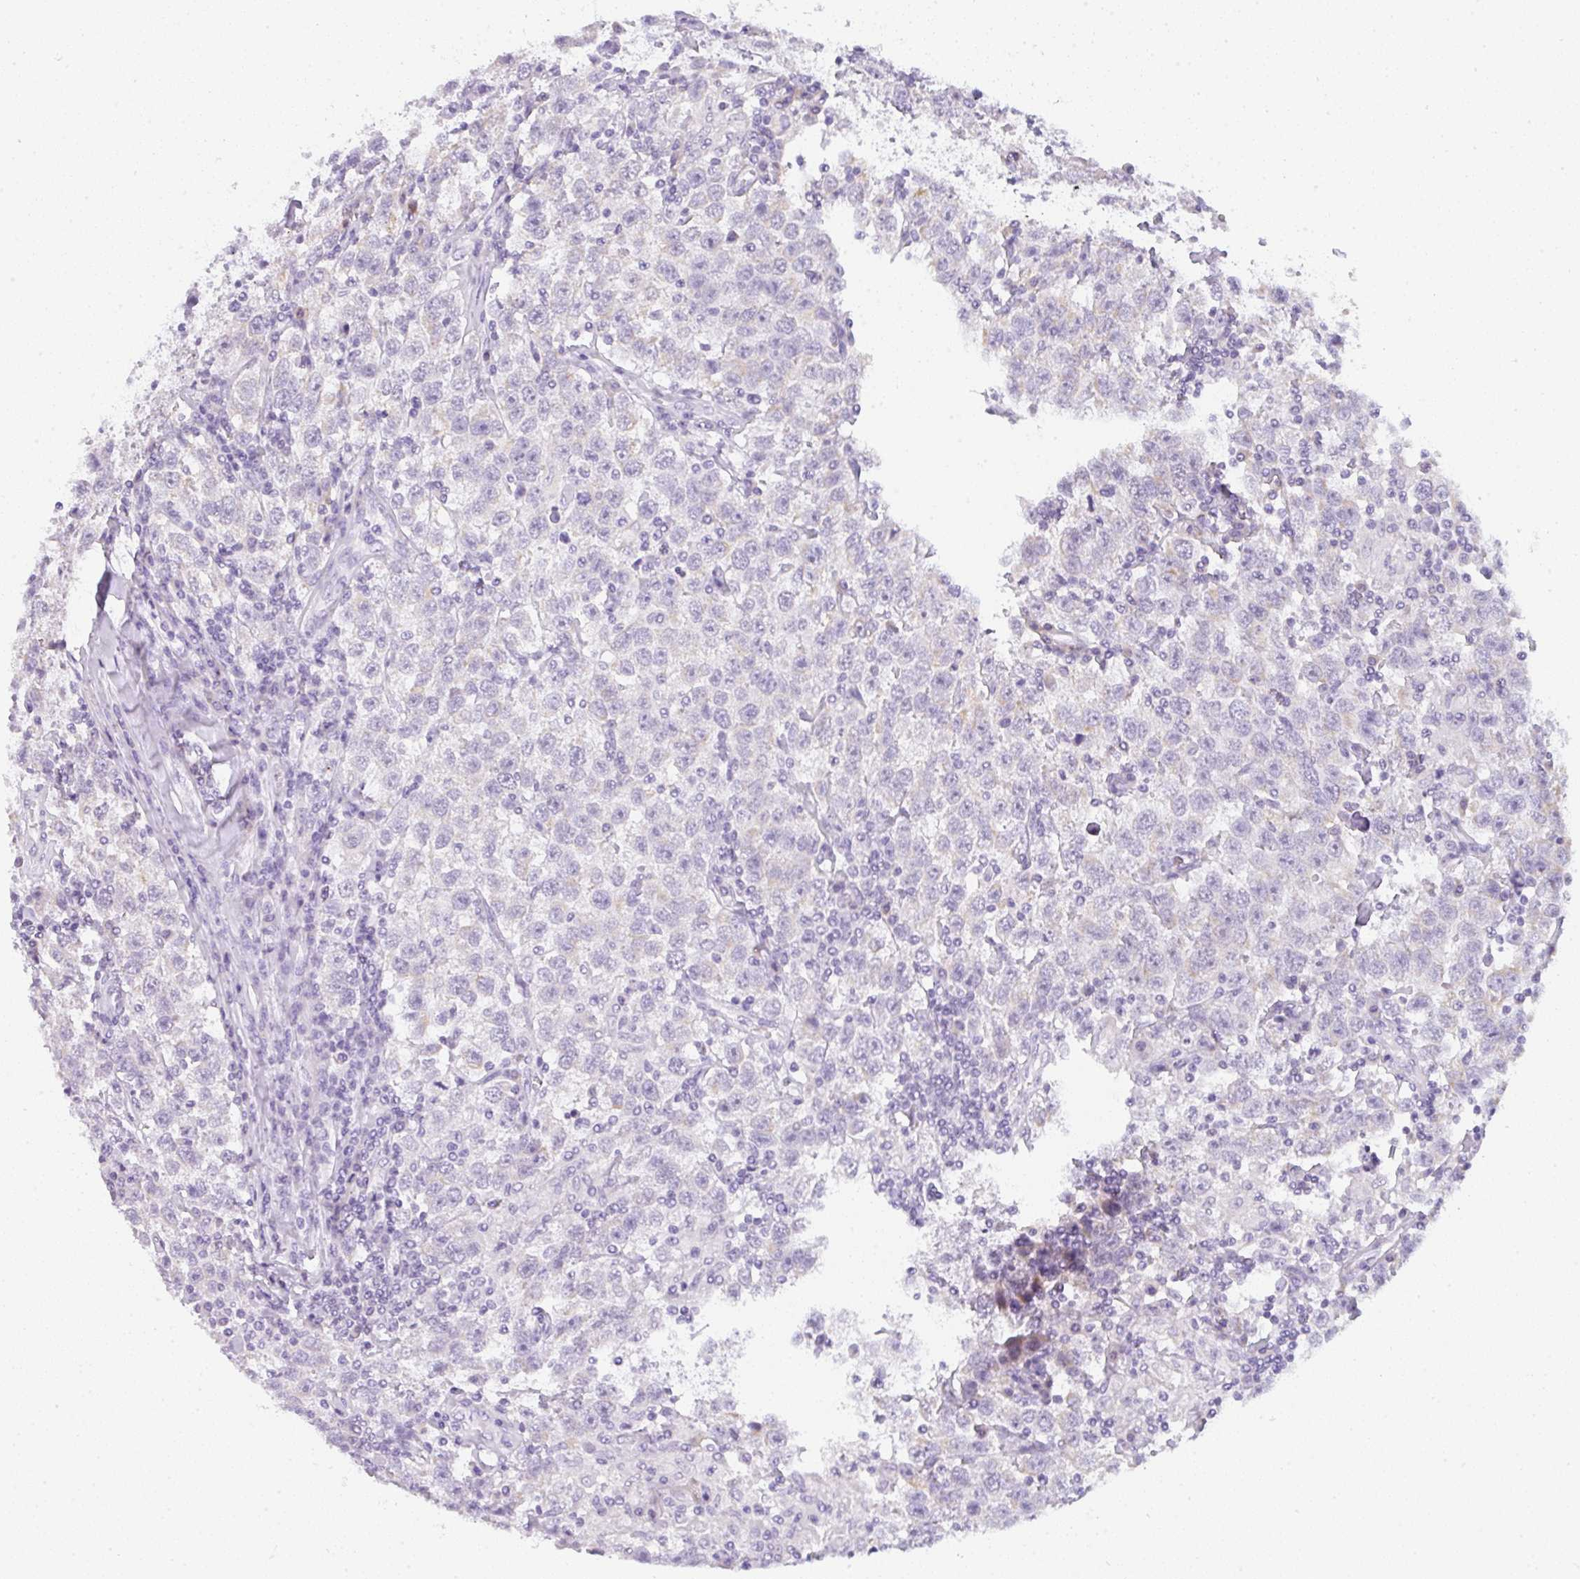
{"staining": {"intensity": "negative", "quantity": "none", "location": "none"}, "tissue": "testis cancer", "cell_type": "Tumor cells", "image_type": "cancer", "snomed": [{"axis": "morphology", "description": "Seminoma, NOS"}, {"axis": "topography", "description": "Testis"}], "caption": "This is a image of immunohistochemistry staining of testis seminoma, which shows no positivity in tumor cells.", "gene": "LPAR4", "patient": {"sex": "male", "age": 41}}